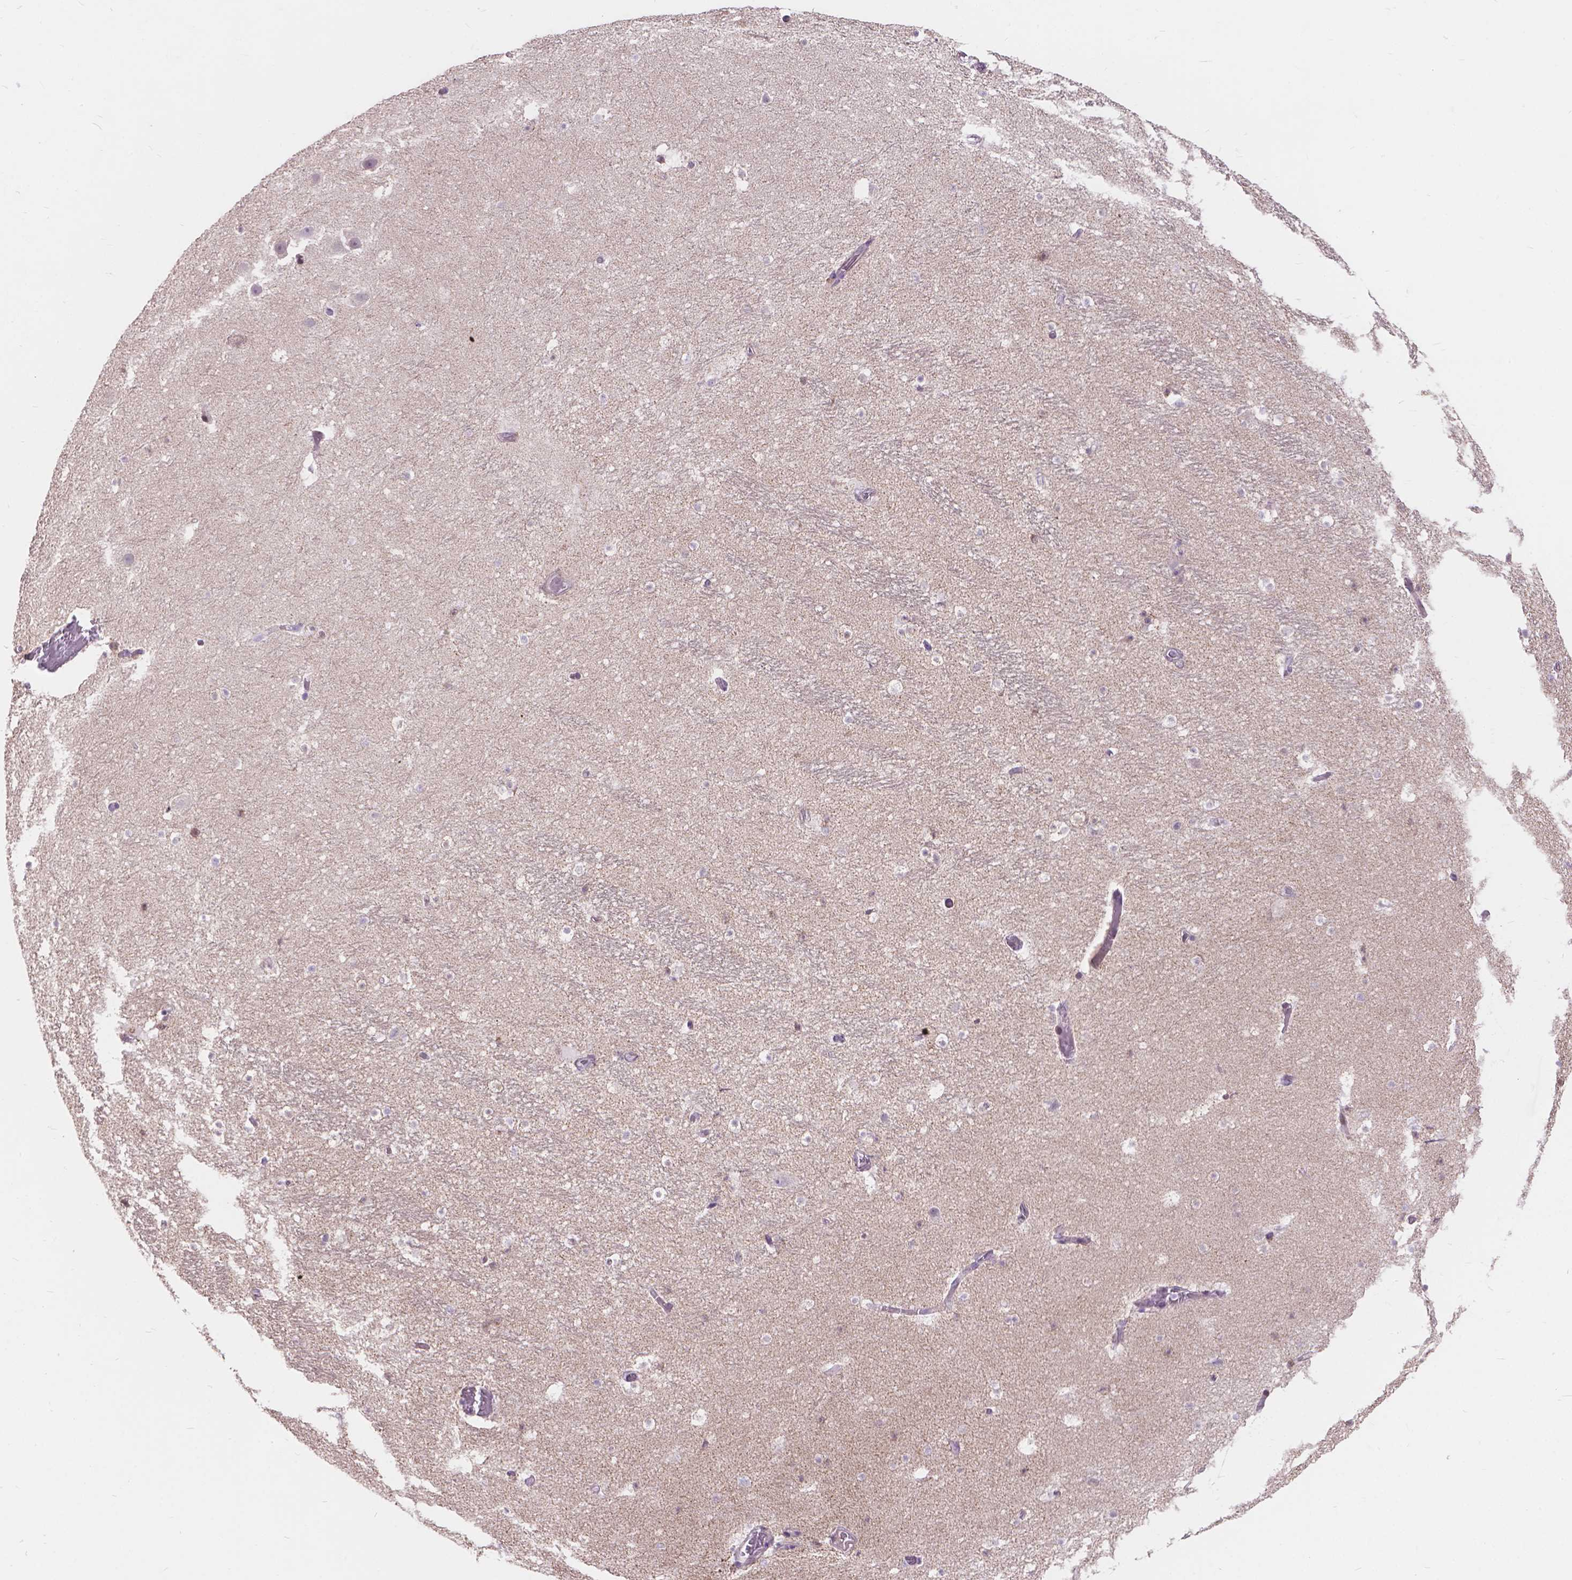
{"staining": {"intensity": "negative", "quantity": "none", "location": "none"}, "tissue": "hippocampus", "cell_type": "Glial cells", "image_type": "normal", "snomed": [{"axis": "morphology", "description": "Normal tissue, NOS"}, {"axis": "topography", "description": "Hippocampus"}], "caption": "Immunohistochemistry (IHC) histopathology image of normal hippocampus: human hippocampus stained with DAB (3,3'-diaminobenzidine) shows no significant protein positivity in glial cells.", "gene": "MYH14", "patient": {"sex": "male", "age": 26}}